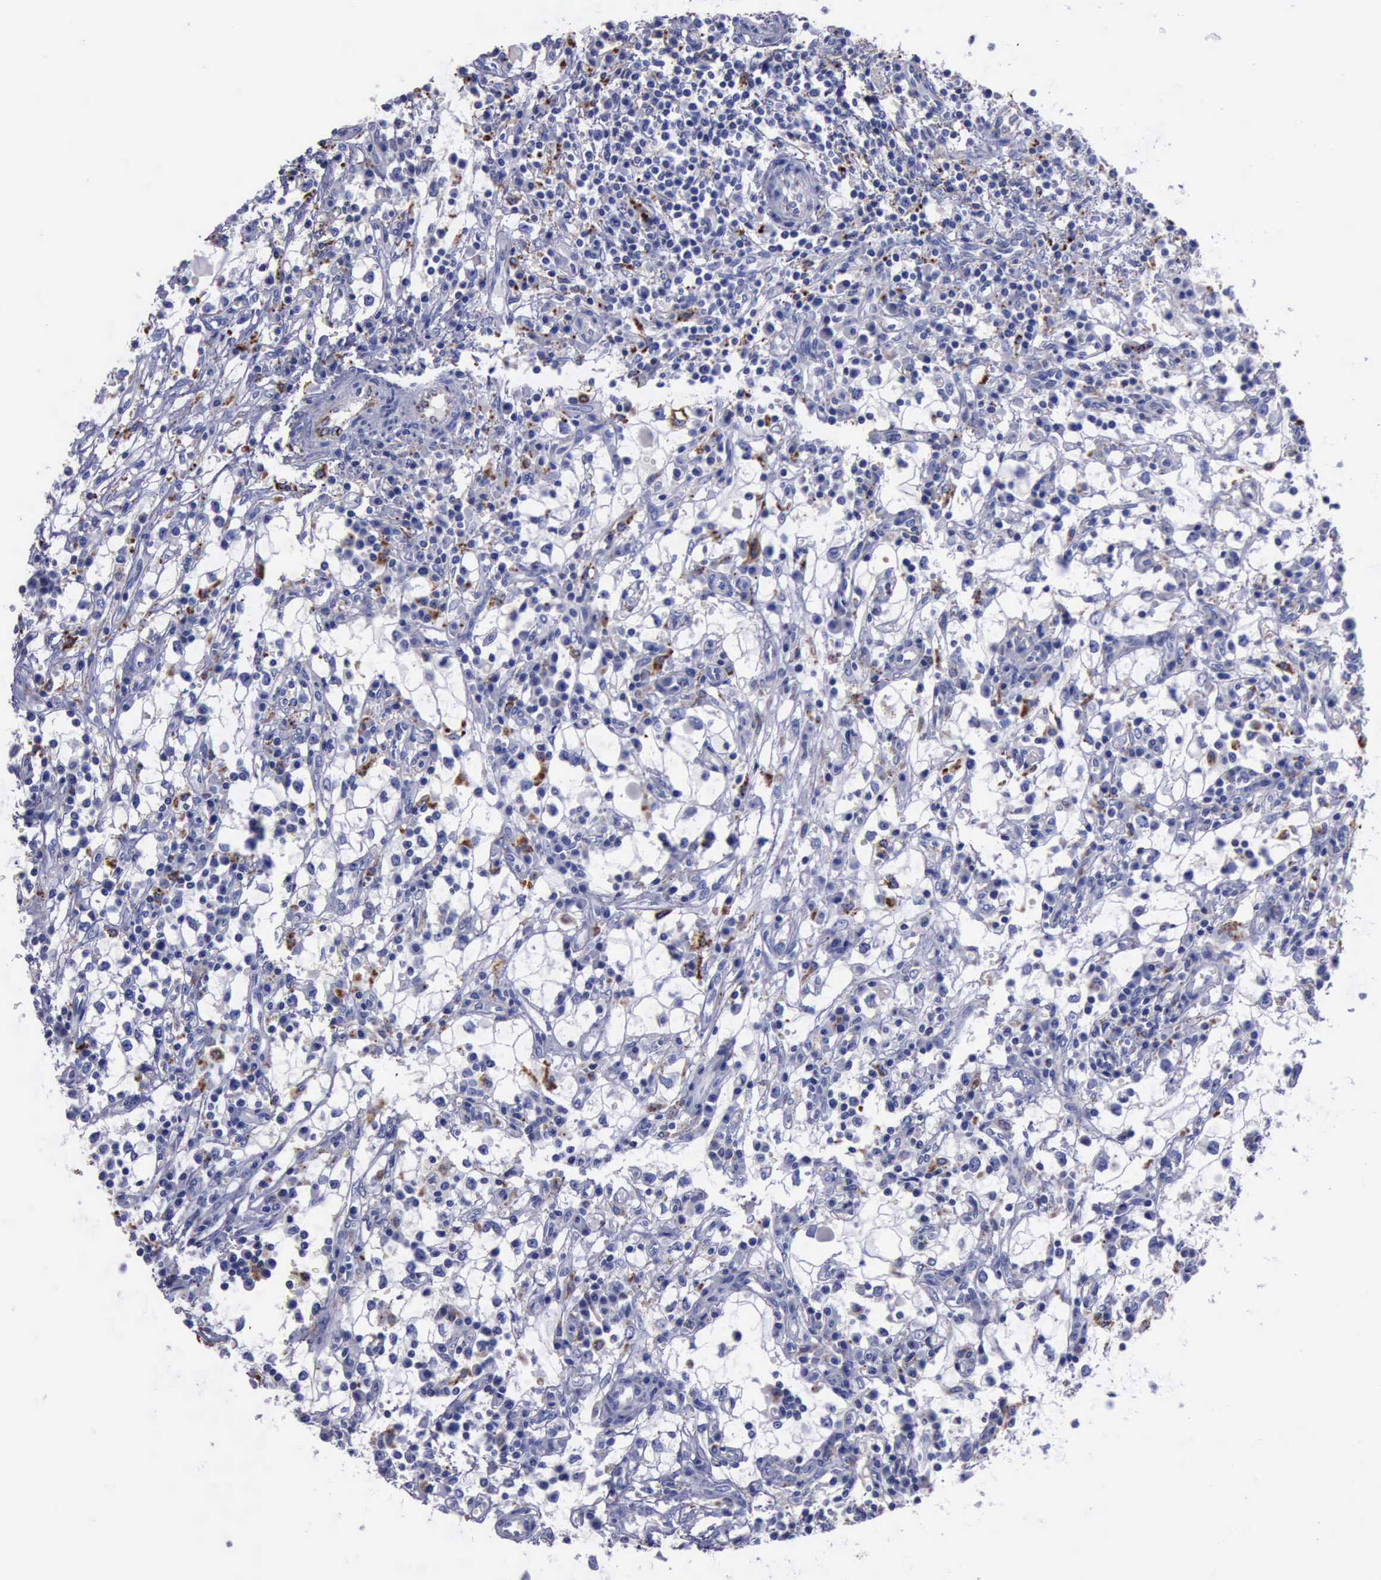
{"staining": {"intensity": "weak", "quantity": "<25%", "location": "cytoplasmic/membranous"}, "tissue": "renal cancer", "cell_type": "Tumor cells", "image_type": "cancer", "snomed": [{"axis": "morphology", "description": "Adenocarcinoma, NOS"}, {"axis": "topography", "description": "Kidney"}], "caption": "Tumor cells show no significant protein expression in adenocarcinoma (renal).", "gene": "CTSD", "patient": {"sex": "male", "age": 82}}